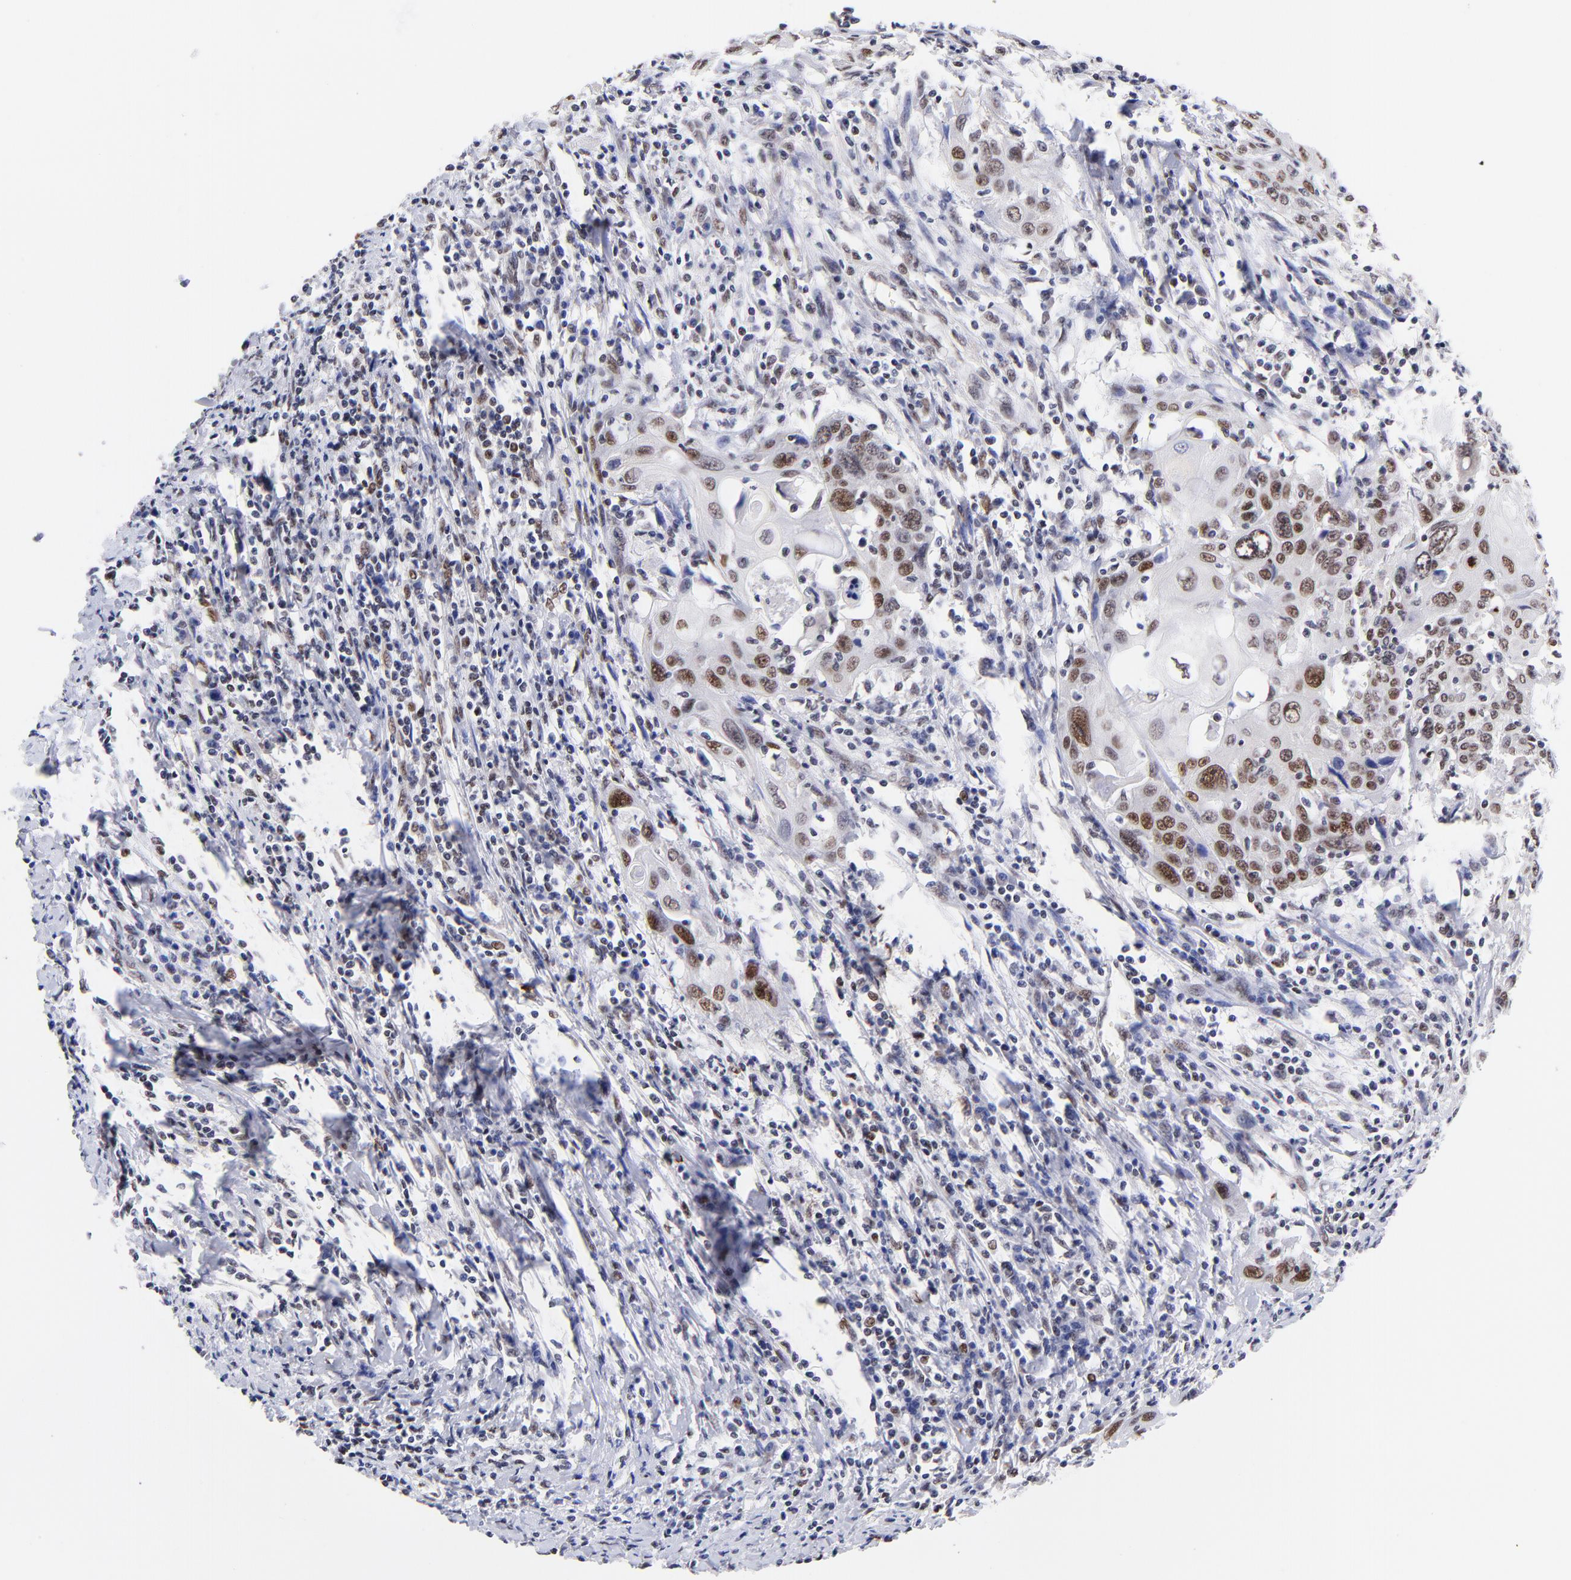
{"staining": {"intensity": "weak", "quantity": ">75%", "location": "nuclear"}, "tissue": "cervical cancer", "cell_type": "Tumor cells", "image_type": "cancer", "snomed": [{"axis": "morphology", "description": "Squamous cell carcinoma, NOS"}, {"axis": "topography", "description": "Cervix"}], "caption": "Squamous cell carcinoma (cervical) stained with a protein marker displays weak staining in tumor cells.", "gene": "MIDEAS", "patient": {"sex": "female", "age": 54}}